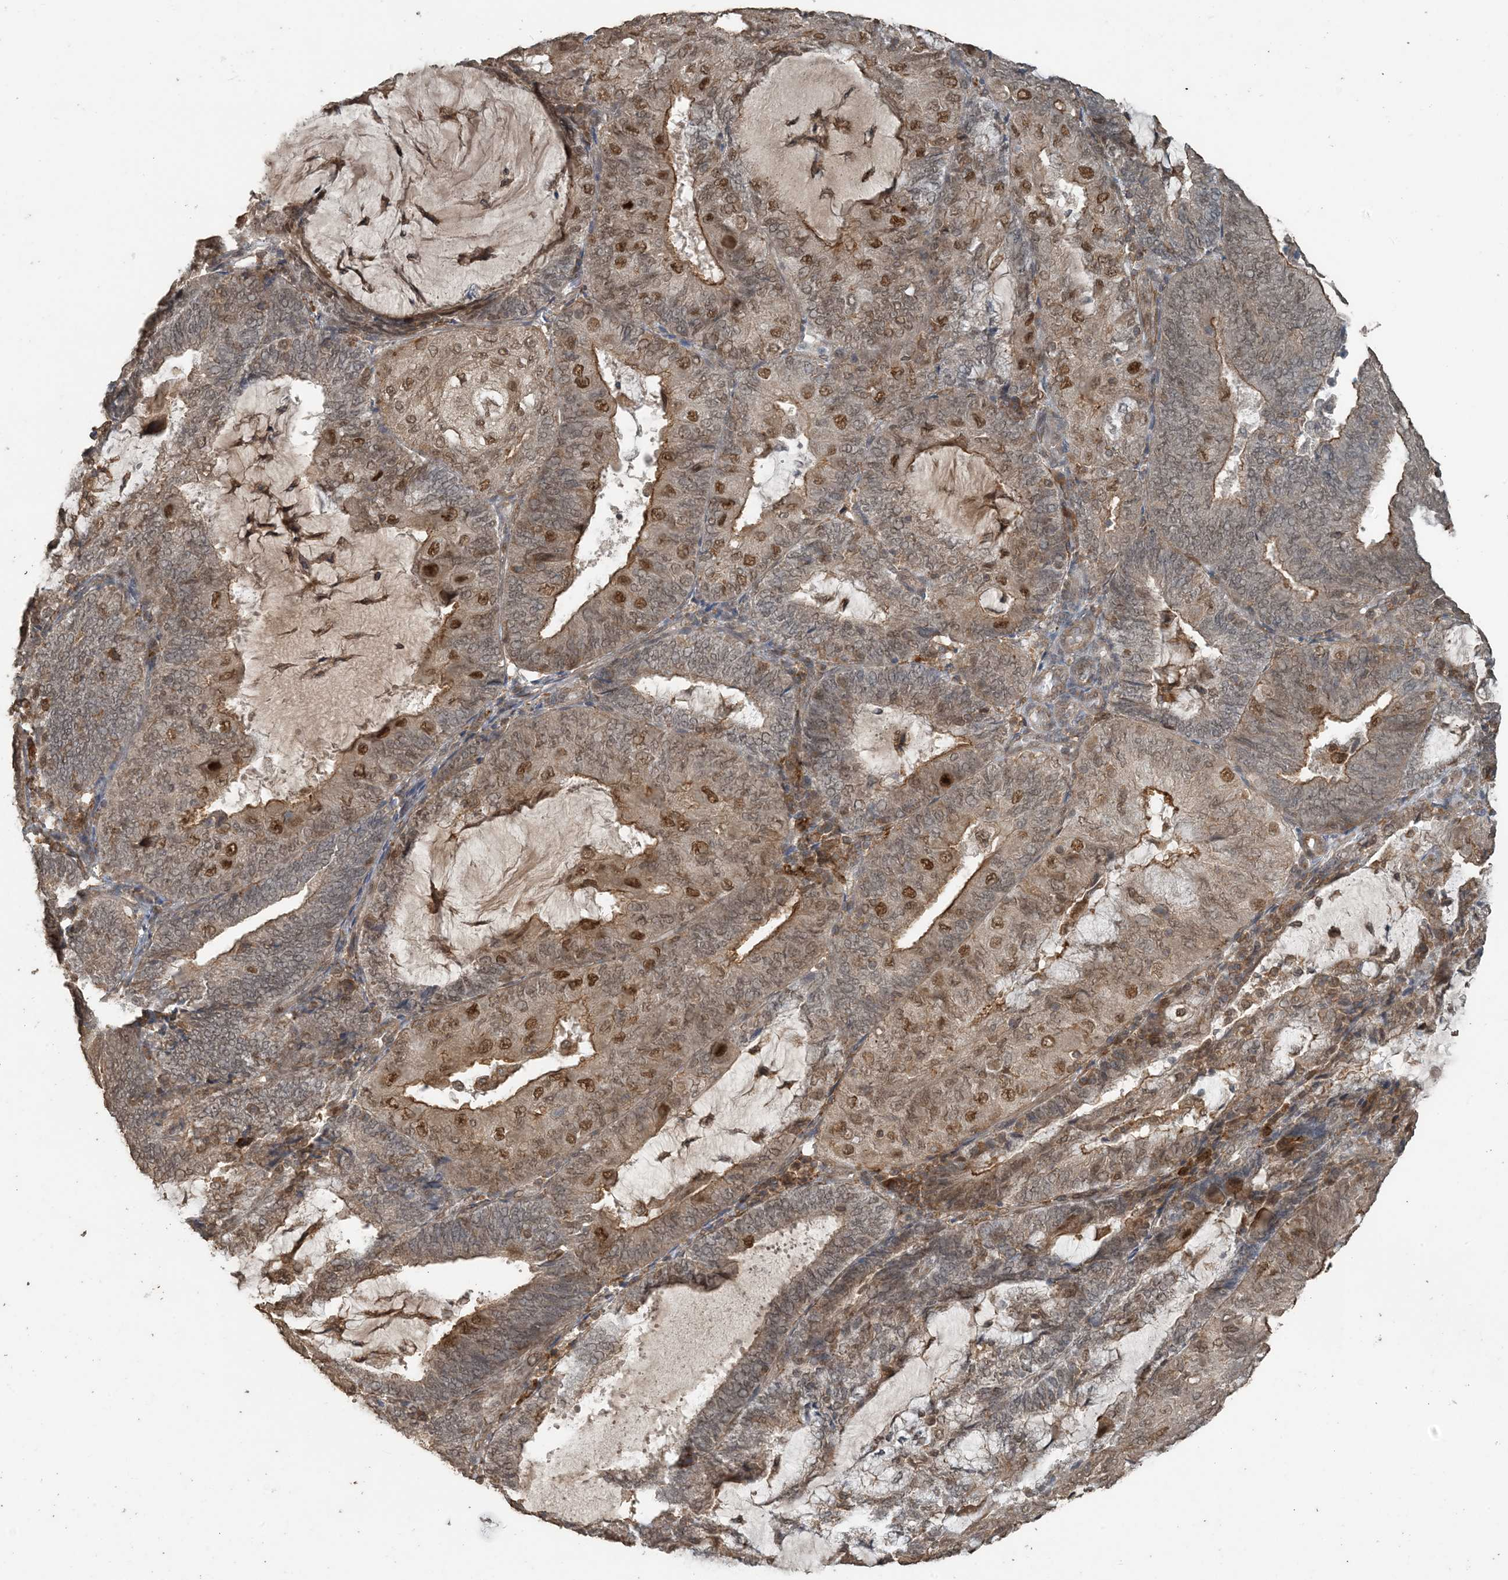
{"staining": {"intensity": "moderate", "quantity": ">75%", "location": "cytoplasmic/membranous,nuclear"}, "tissue": "endometrial cancer", "cell_type": "Tumor cells", "image_type": "cancer", "snomed": [{"axis": "morphology", "description": "Adenocarcinoma, NOS"}, {"axis": "topography", "description": "Endometrium"}], "caption": "A micrograph showing moderate cytoplasmic/membranous and nuclear positivity in approximately >75% of tumor cells in endometrial cancer (adenocarcinoma), as visualized by brown immunohistochemical staining.", "gene": "ZC3H12A", "patient": {"sex": "female", "age": 81}}